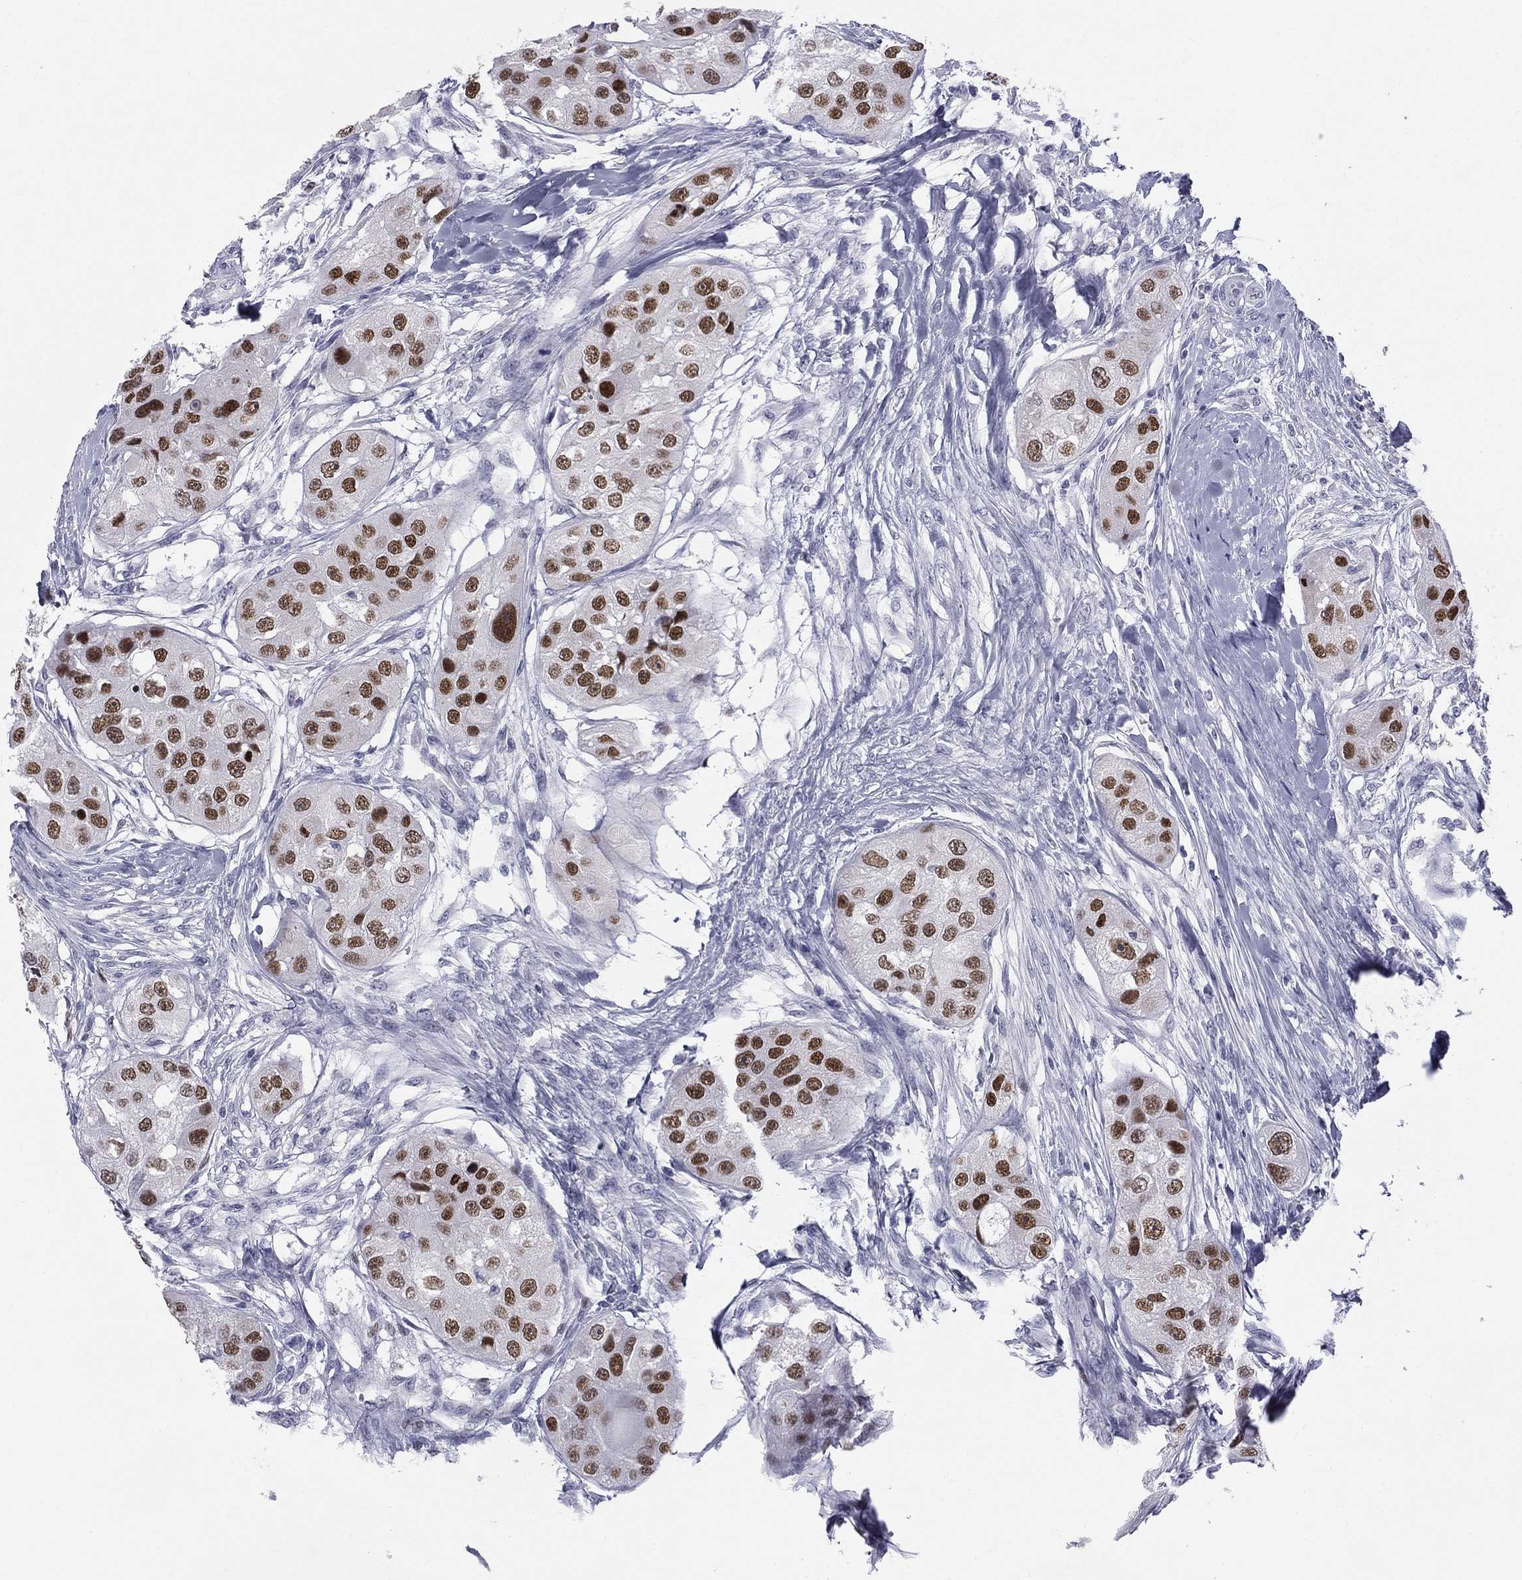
{"staining": {"intensity": "strong", "quantity": ">75%", "location": "nuclear"}, "tissue": "head and neck cancer", "cell_type": "Tumor cells", "image_type": "cancer", "snomed": [{"axis": "morphology", "description": "Normal tissue, NOS"}, {"axis": "morphology", "description": "Squamous cell carcinoma, NOS"}, {"axis": "topography", "description": "Skeletal muscle"}, {"axis": "topography", "description": "Head-Neck"}], "caption": "Protein expression analysis of human head and neck cancer reveals strong nuclear staining in about >75% of tumor cells. (brown staining indicates protein expression, while blue staining denotes nuclei).", "gene": "TFAP2B", "patient": {"sex": "male", "age": 51}}